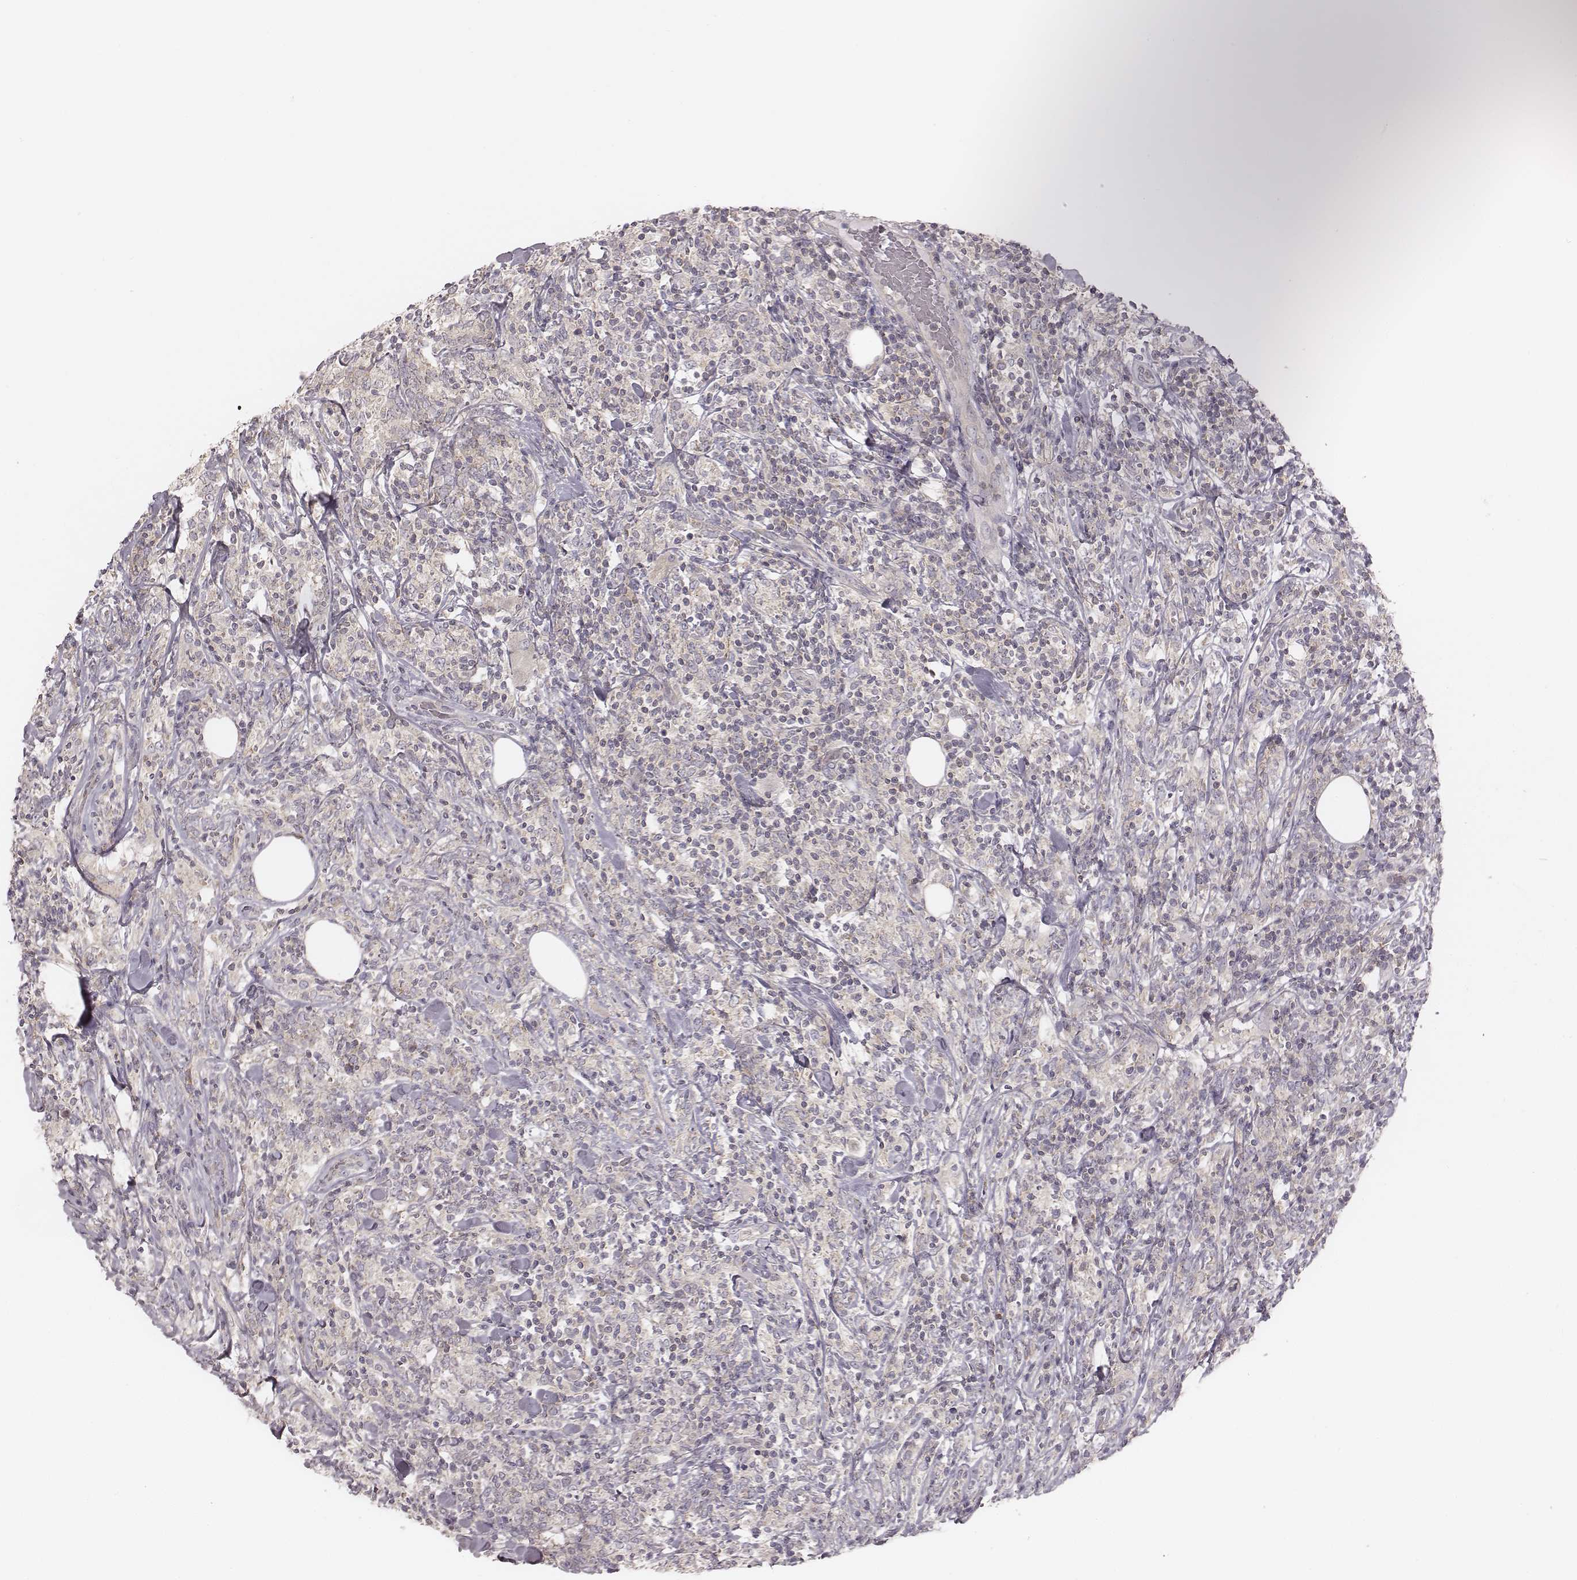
{"staining": {"intensity": "negative", "quantity": "none", "location": "none"}, "tissue": "lymphoma", "cell_type": "Tumor cells", "image_type": "cancer", "snomed": [{"axis": "morphology", "description": "Malignant lymphoma, non-Hodgkin's type, High grade"}, {"axis": "topography", "description": "Lymph node"}], "caption": "There is no significant positivity in tumor cells of high-grade malignant lymphoma, non-Hodgkin's type.", "gene": "TDRD5", "patient": {"sex": "female", "age": 84}}